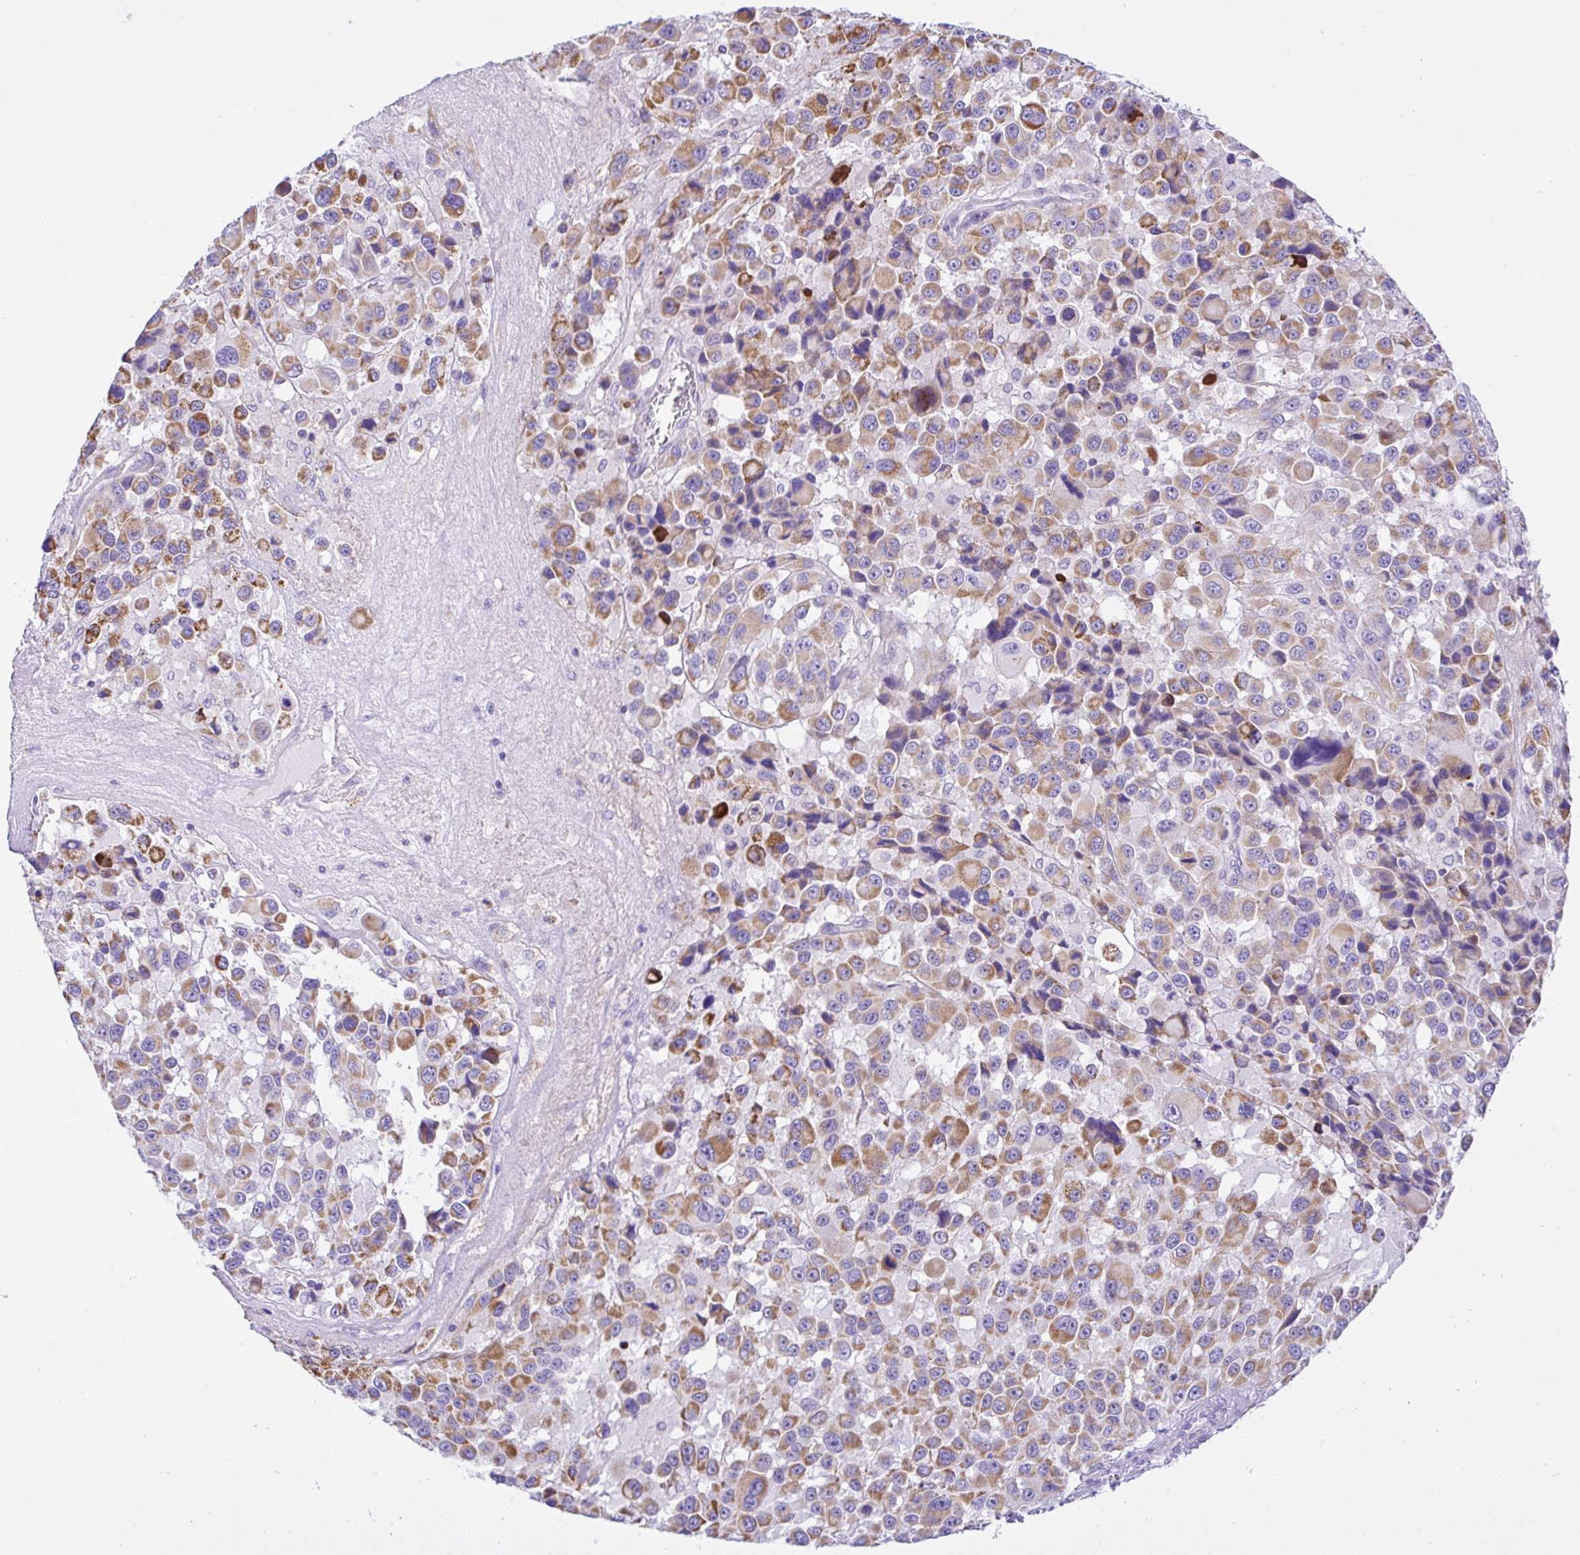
{"staining": {"intensity": "strong", "quantity": ">75%", "location": "cytoplasmic/membranous"}, "tissue": "melanoma", "cell_type": "Tumor cells", "image_type": "cancer", "snomed": [{"axis": "morphology", "description": "Malignant melanoma, Metastatic site"}, {"axis": "topography", "description": "Lymph node"}], "caption": "Malignant melanoma (metastatic site) stained with IHC demonstrates strong cytoplasmic/membranous expression in approximately >75% of tumor cells.", "gene": "SLC13A1", "patient": {"sex": "female", "age": 65}}